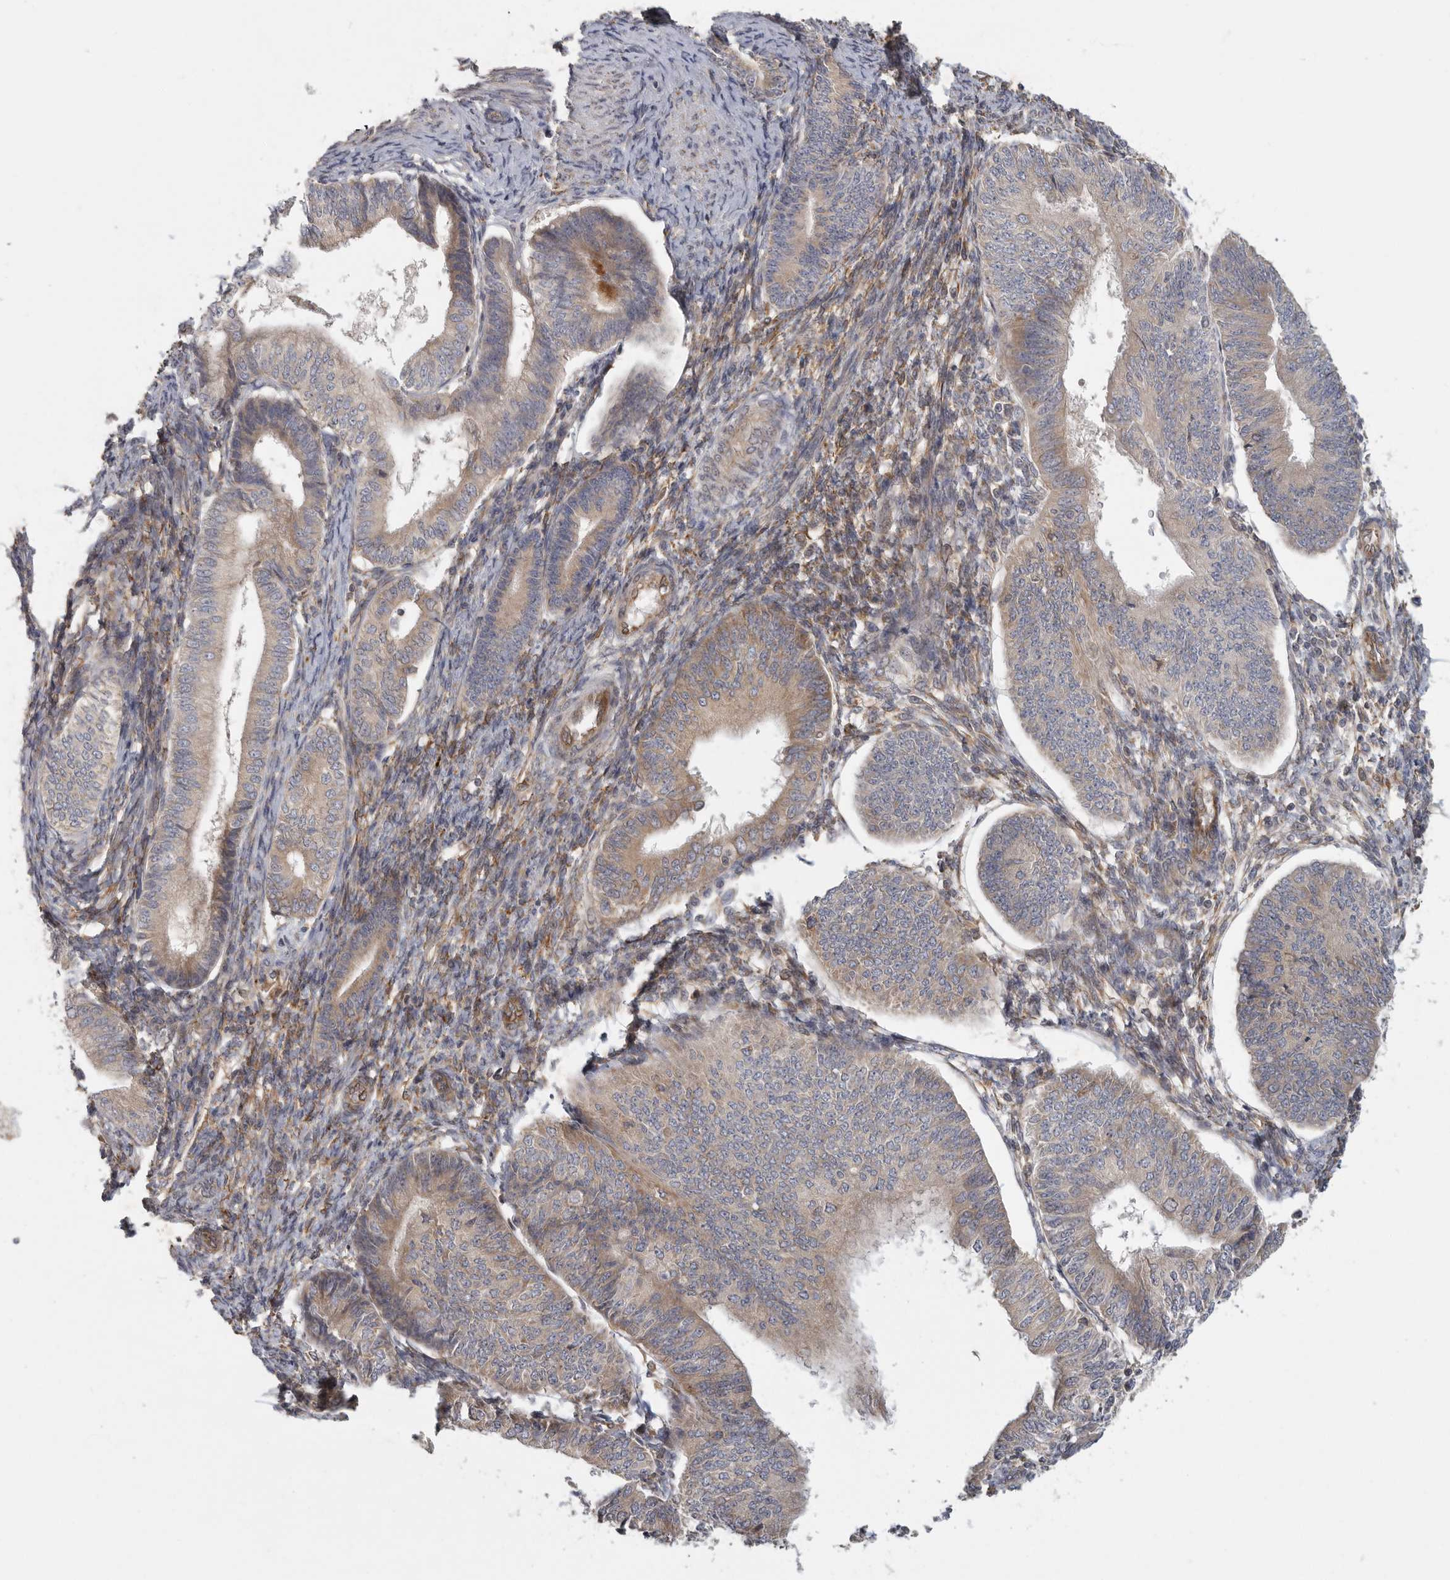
{"staining": {"intensity": "moderate", "quantity": "25%-75%", "location": "cytoplasmic/membranous"}, "tissue": "endometrial cancer", "cell_type": "Tumor cells", "image_type": "cancer", "snomed": [{"axis": "morphology", "description": "Adenocarcinoma, NOS"}, {"axis": "topography", "description": "Endometrium"}], "caption": "Endometrial adenocarcinoma stained with a brown dye reveals moderate cytoplasmic/membranous positive staining in about 25%-75% of tumor cells.", "gene": "BCAP29", "patient": {"sex": "female", "age": 58}}